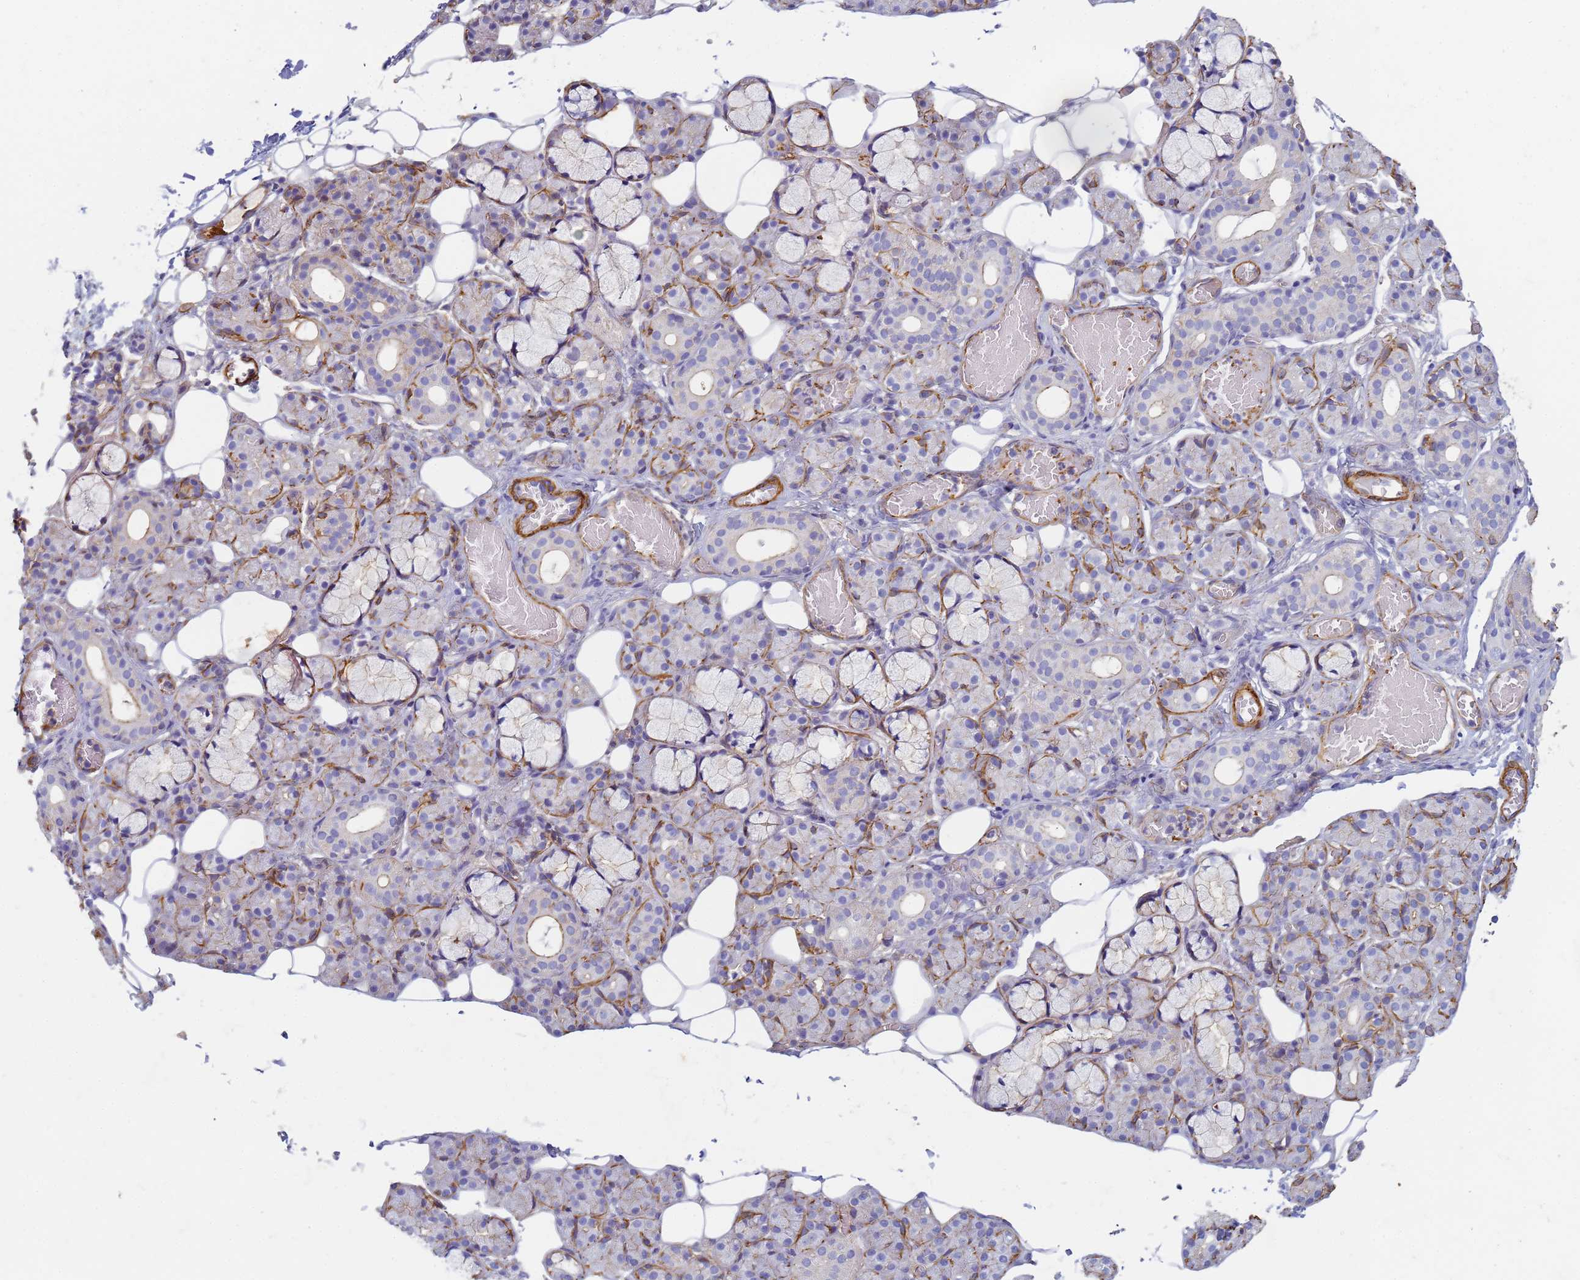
{"staining": {"intensity": "weak", "quantity": "<25%", "location": "cytoplasmic/membranous"}, "tissue": "salivary gland", "cell_type": "Glandular cells", "image_type": "normal", "snomed": [{"axis": "morphology", "description": "Normal tissue, NOS"}, {"axis": "topography", "description": "Salivary gland"}], "caption": "Photomicrograph shows no protein positivity in glandular cells of unremarkable salivary gland.", "gene": "TPM1", "patient": {"sex": "male", "age": 63}}